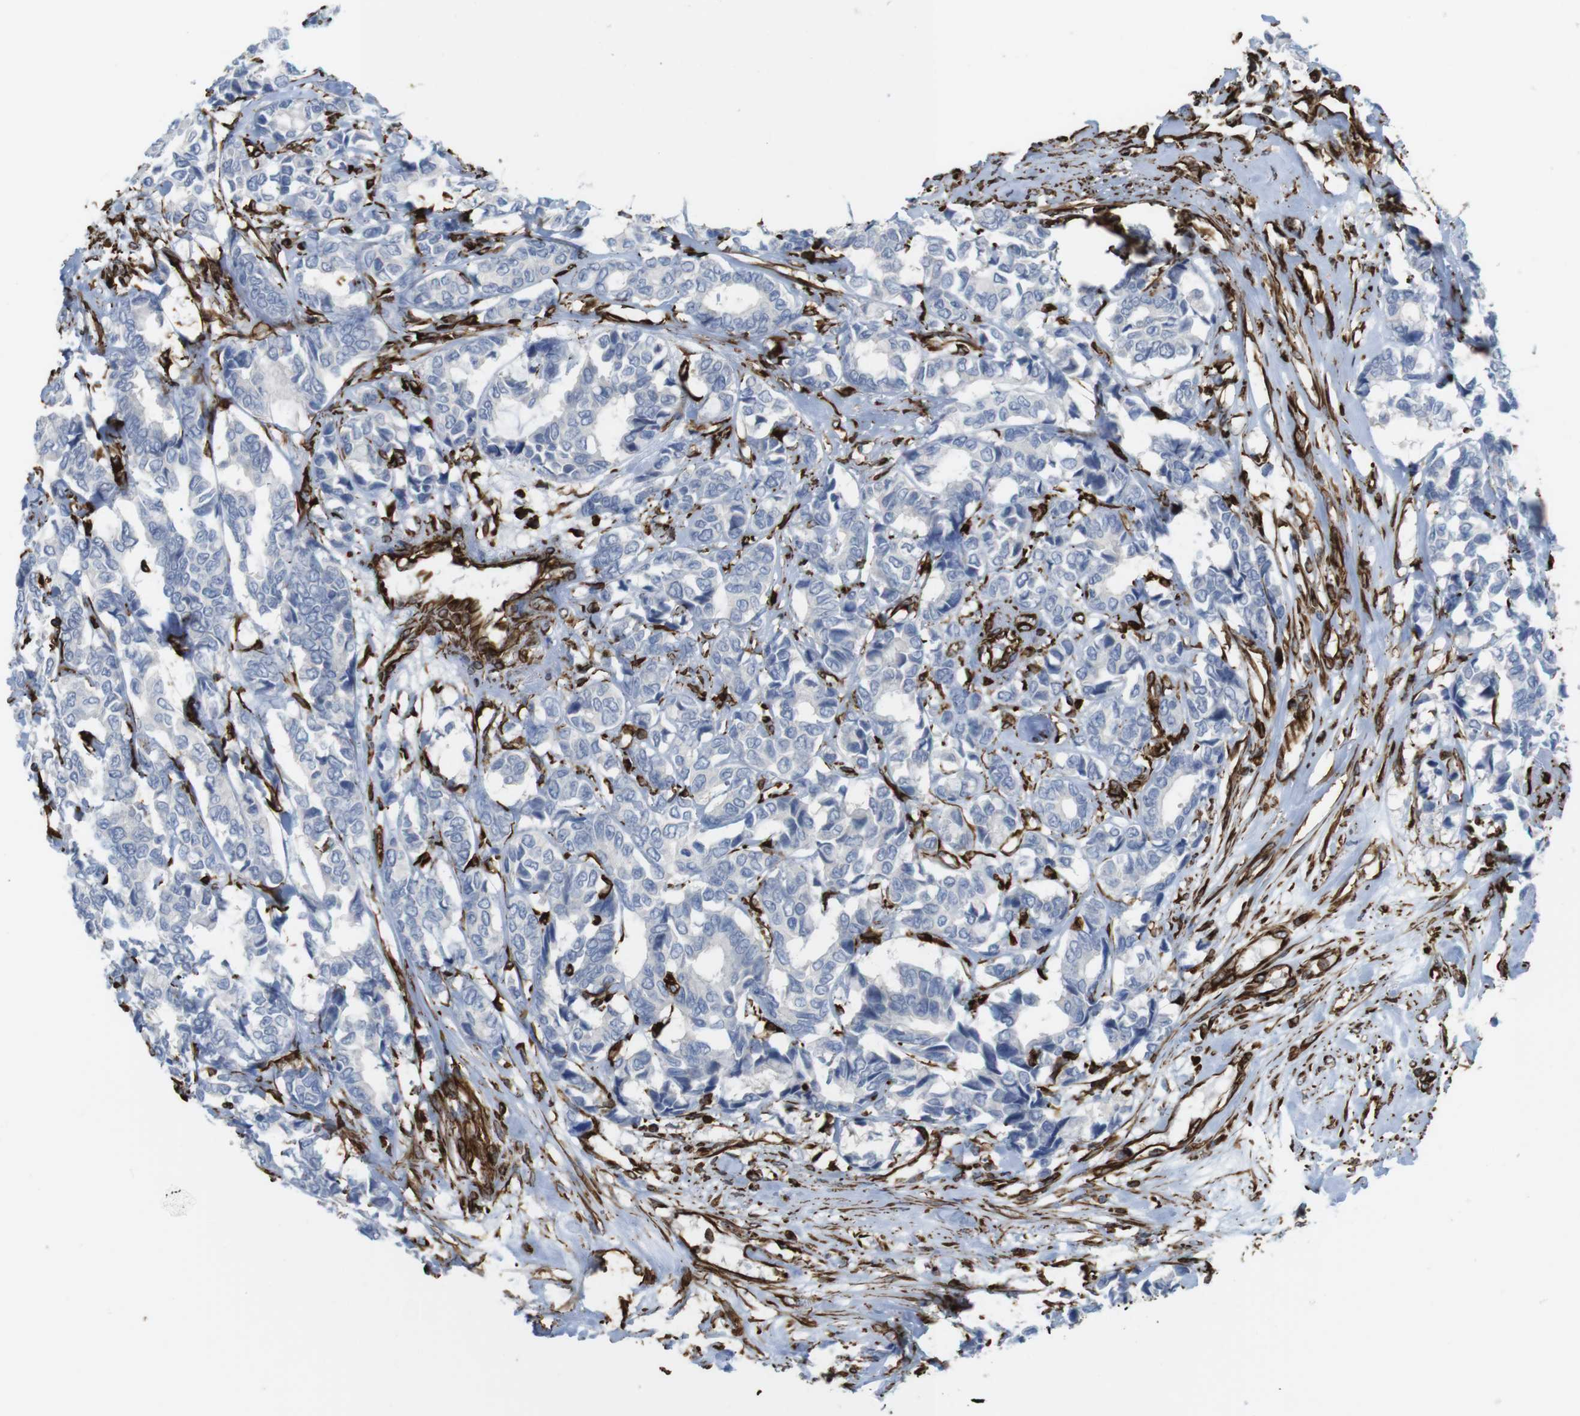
{"staining": {"intensity": "negative", "quantity": "none", "location": "none"}, "tissue": "breast cancer", "cell_type": "Tumor cells", "image_type": "cancer", "snomed": [{"axis": "morphology", "description": "Duct carcinoma"}, {"axis": "topography", "description": "Breast"}], "caption": "Breast cancer (intraductal carcinoma) stained for a protein using immunohistochemistry (IHC) displays no positivity tumor cells.", "gene": "RALGPS1", "patient": {"sex": "female", "age": 87}}